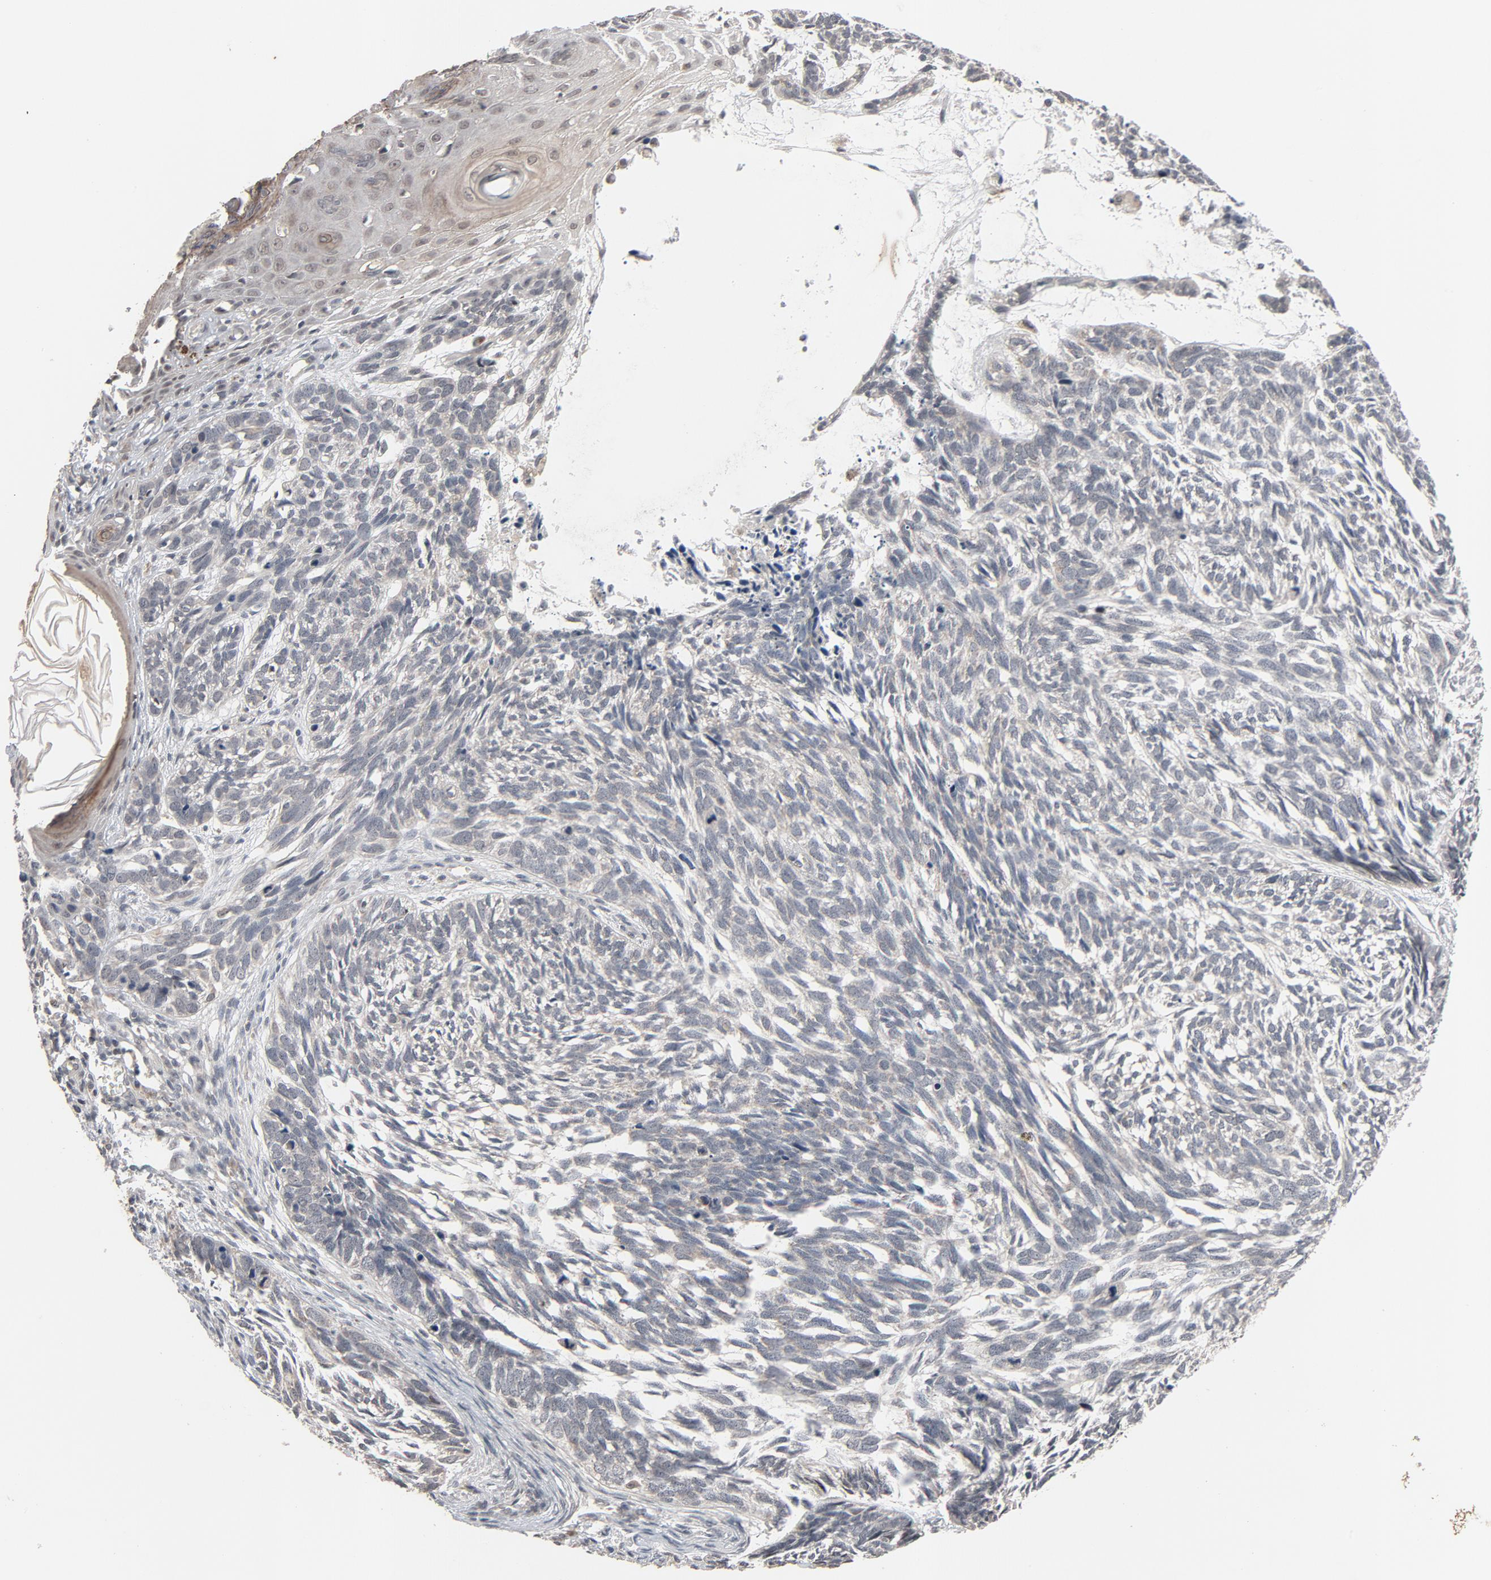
{"staining": {"intensity": "negative", "quantity": "none", "location": "none"}, "tissue": "skin cancer", "cell_type": "Tumor cells", "image_type": "cancer", "snomed": [{"axis": "morphology", "description": "Basal cell carcinoma"}, {"axis": "topography", "description": "Skin"}], "caption": "Tumor cells show no significant protein positivity in skin cancer (basal cell carcinoma).", "gene": "MT3", "patient": {"sex": "male", "age": 63}}